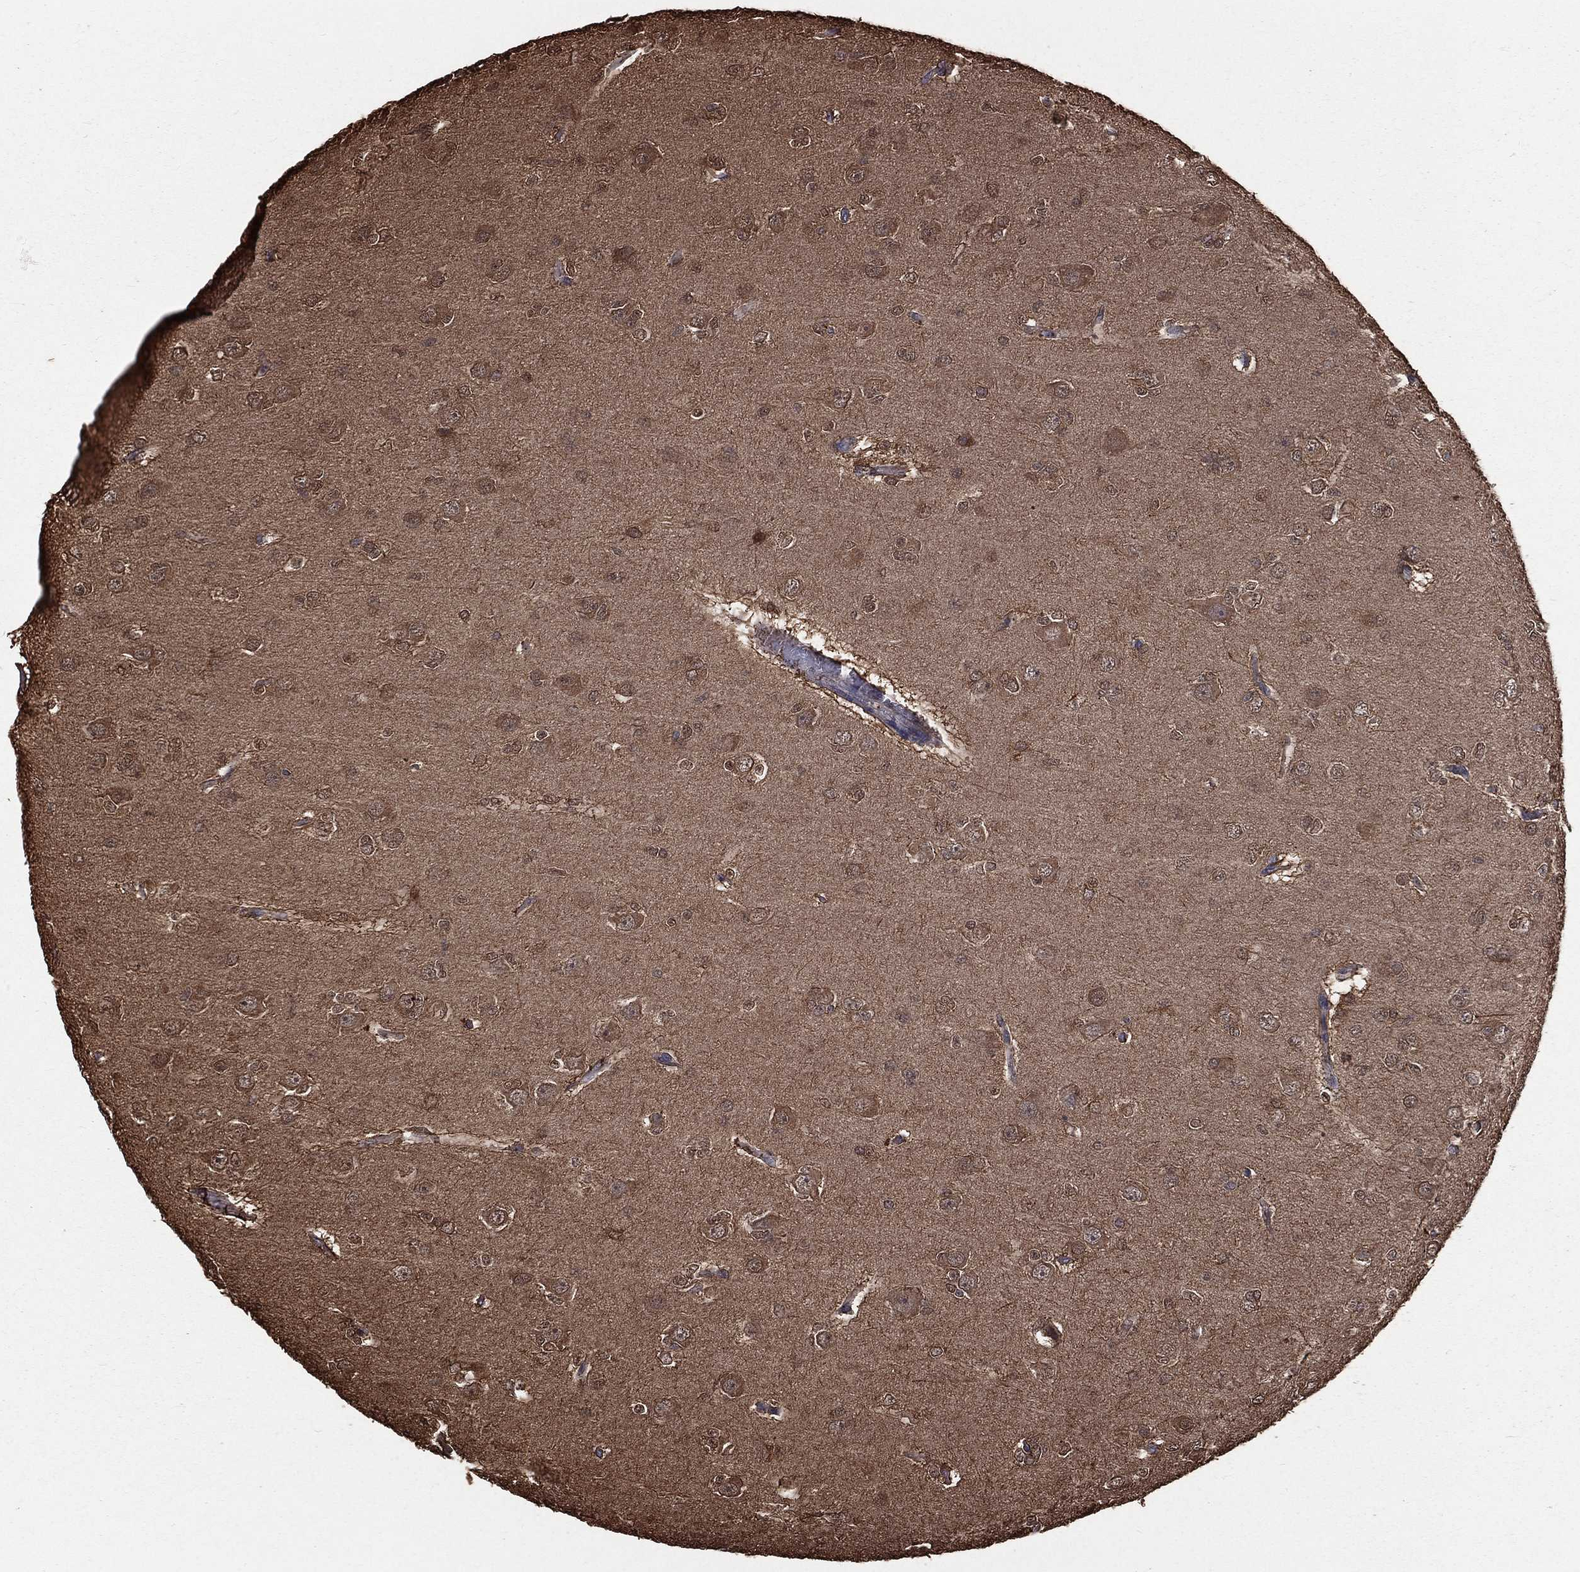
{"staining": {"intensity": "moderate", "quantity": "25%-75%", "location": "cytoplasmic/membranous,nuclear"}, "tissue": "glioma", "cell_type": "Tumor cells", "image_type": "cancer", "snomed": [{"axis": "morphology", "description": "Glioma, malignant, Low grade"}, {"axis": "topography", "description": "Brain"}], "caption": "Protein expression analysis of low-grade glioma (malignant) reveals moderate cytoplasmic/membranous and nuclear expression in about 25%-75% of tumor cells.", "gene": "TBC1D2", "patient": {"sex": "male", "age": 27}}